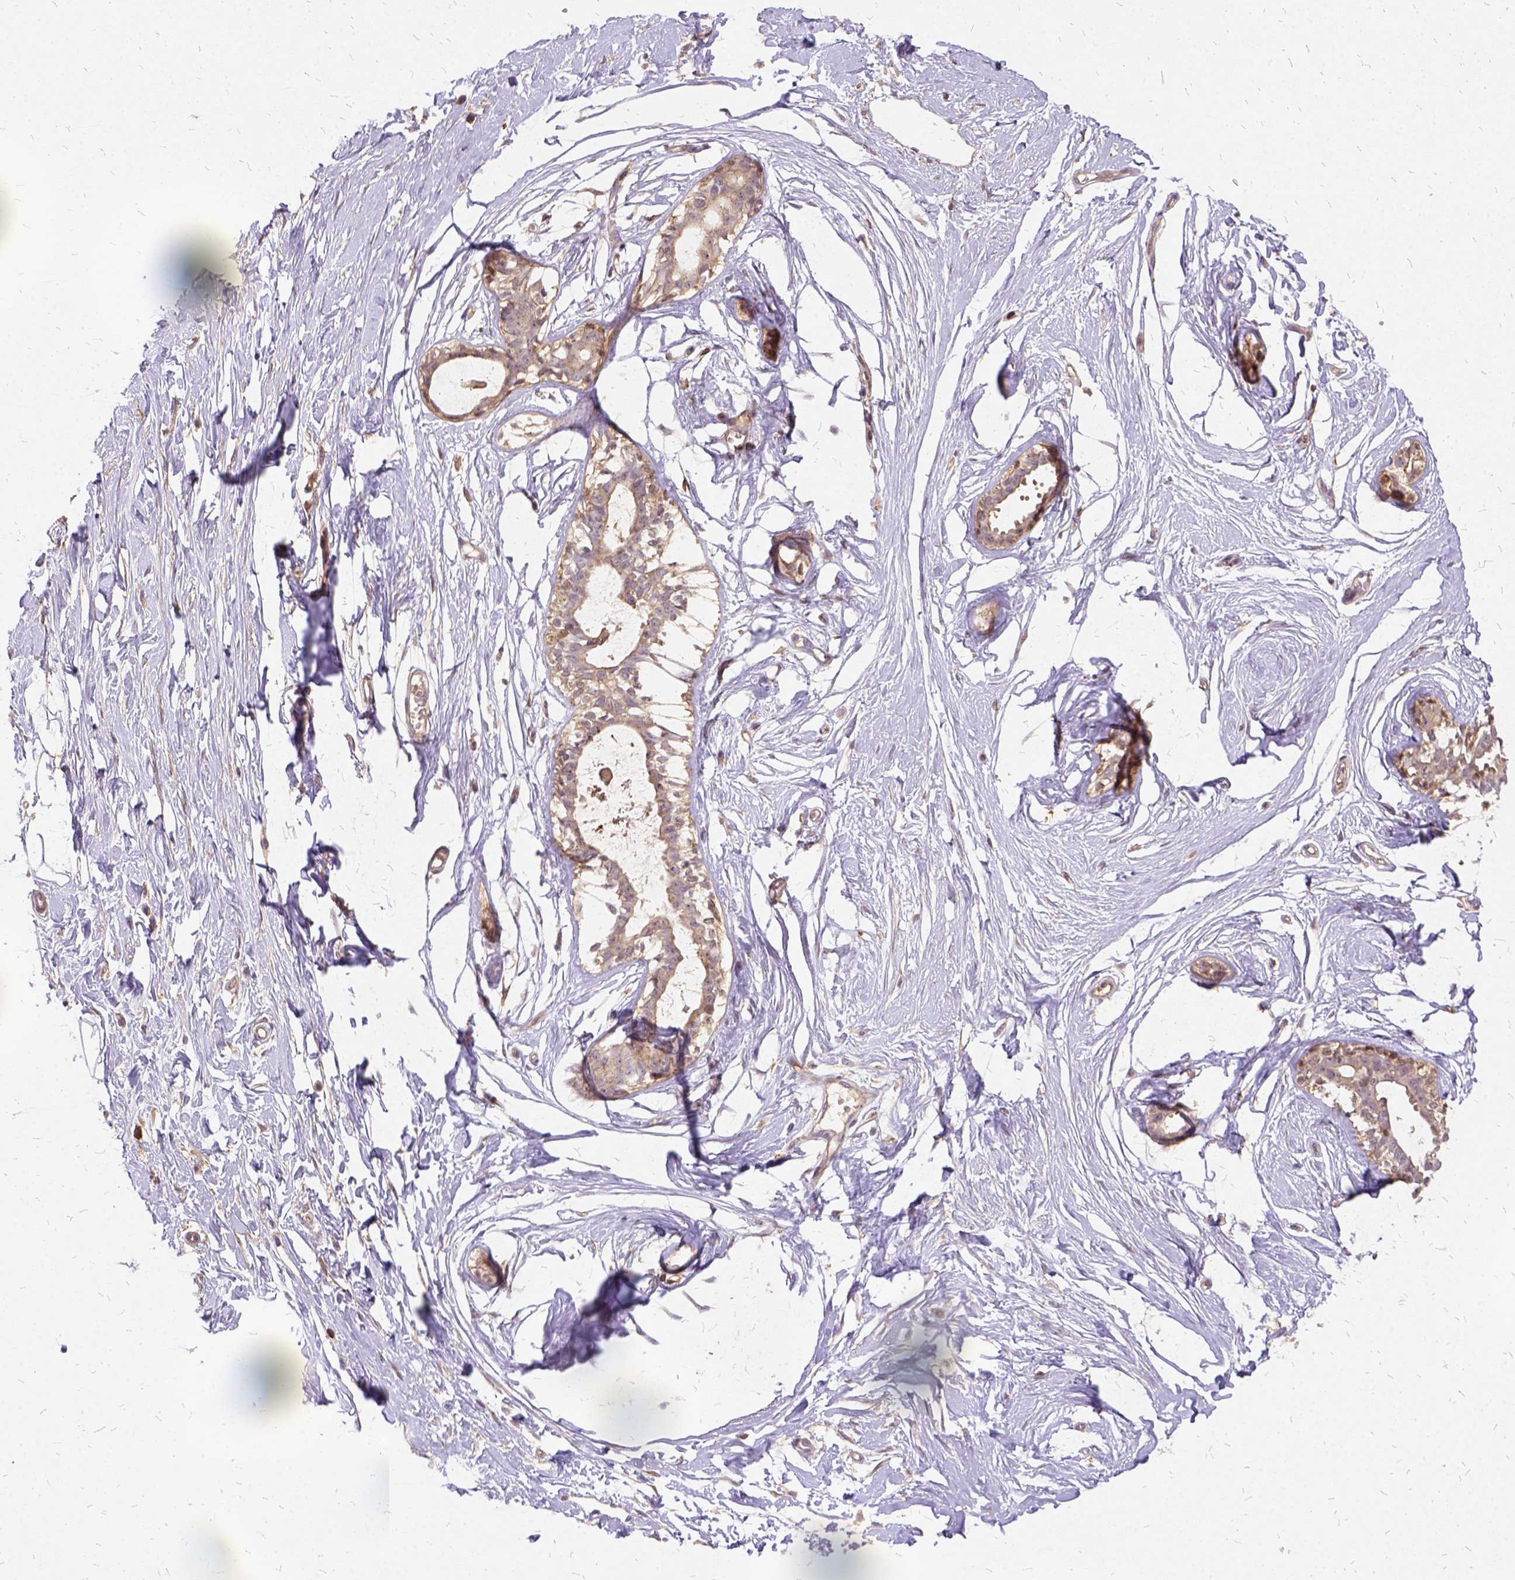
{"staining": {"intensity": "weak", "quantity": ">75%", "location": "cytoplasmic/membranous"}, "tissue": "breast", "cell_type": "Adipocytes", "image_type": "normal", "snomed": [{"axis": "morphology", "description": "Normal tissue, NOS"}, {"axis": "topography", "description": "Breast"}], "caption": "Human breast stained with a brown dye displays weak cytoplasmic/membranous positive staining in approximately >75% of adipocytes.", "gene": "ILRUN", "patient": {"sex": "female", "age": 49}}